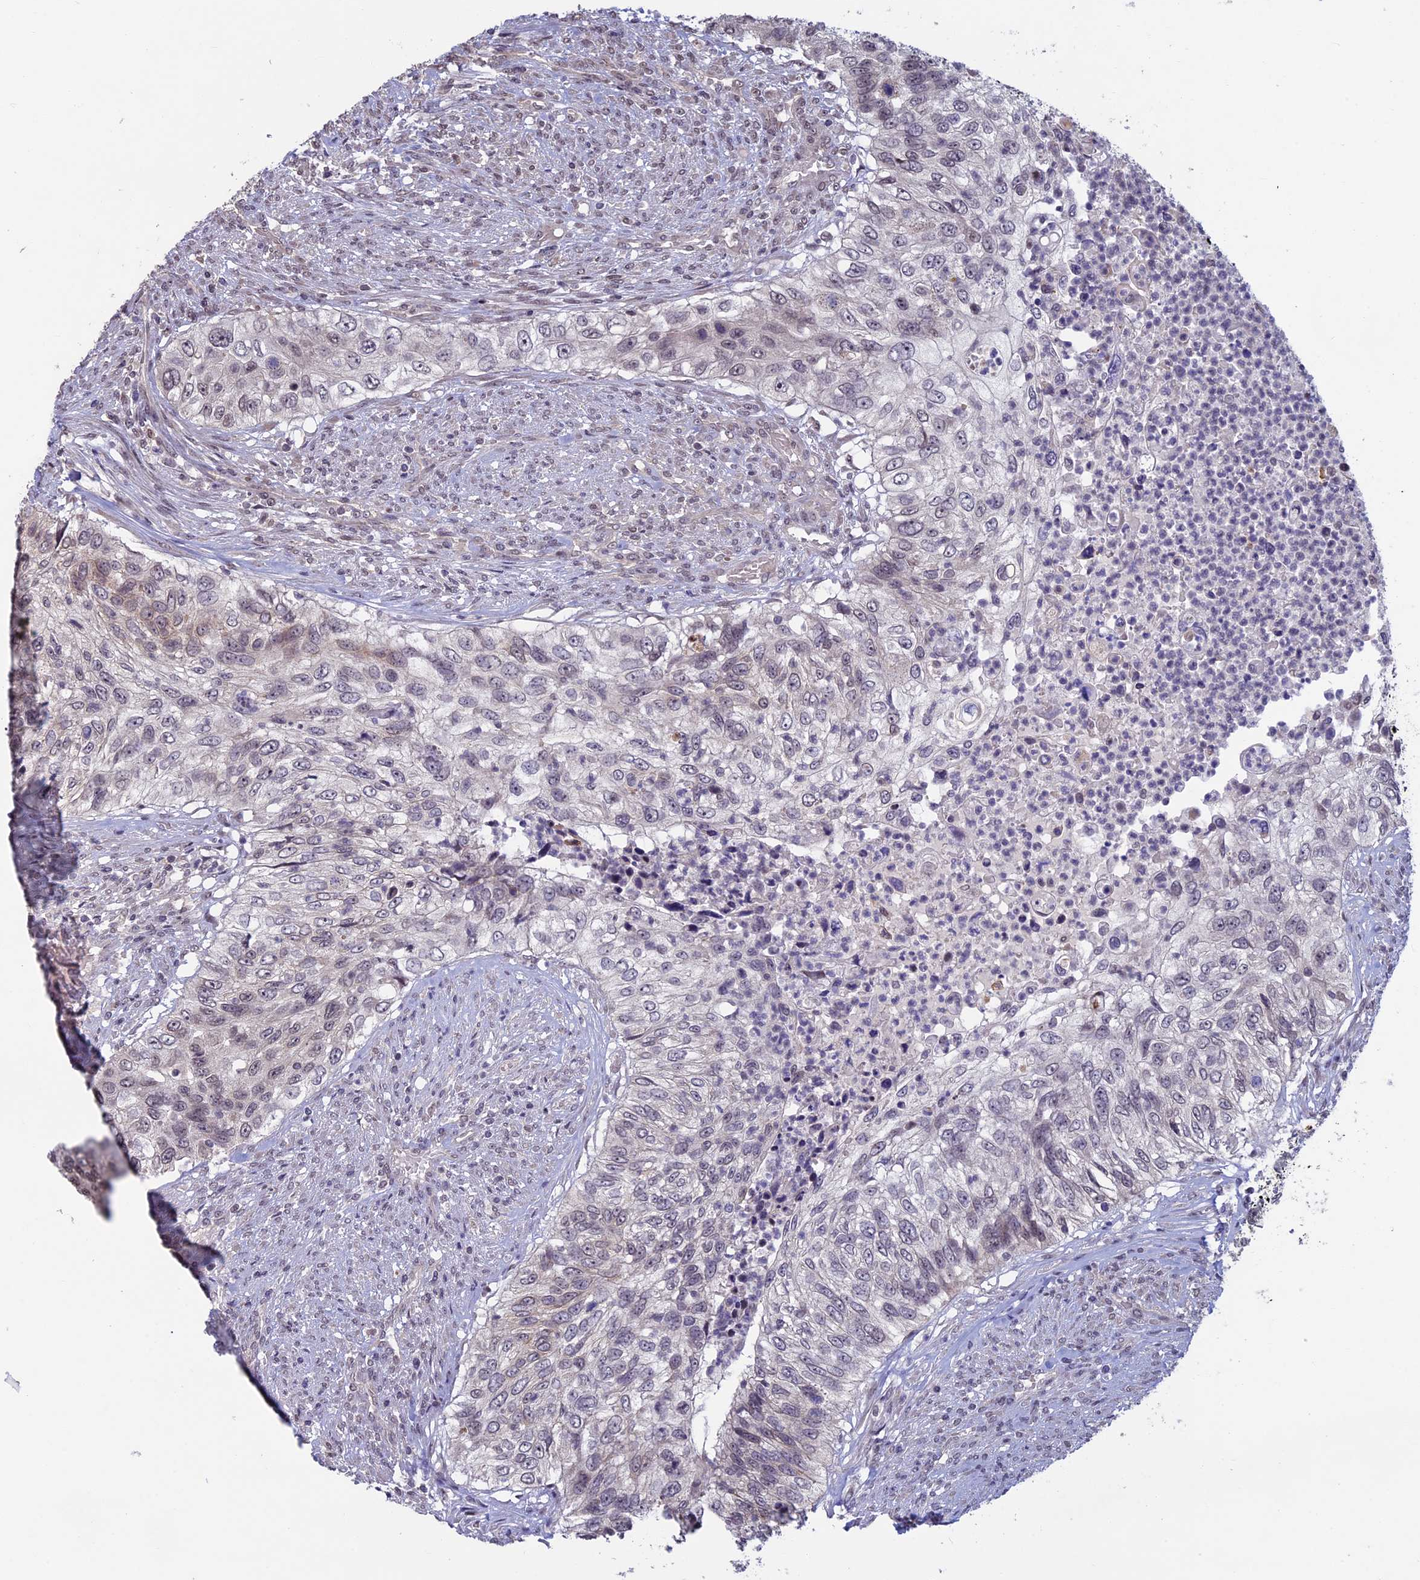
{"staining": {"intensity": "weak", "quantity": "25%-75%", "location": "nuclear"}, "tissue": "urothelial cancer", "cell_type": "Tumor cells", "image_type": "cancer", "snomed": [{"axis": "morphology", "description": "Urothelial carcinoma, High grade"}, {"axis": "topography", "description": "Urinary bladder"}], "caption": "Protein positivity by IHC shows weak nuclear expression in approximately 25%-75% of tumor cells in urothelial carcinoma (high-grade).", "gene": "SPIRE1", "patient": {"sex": "female", "age": 60}}